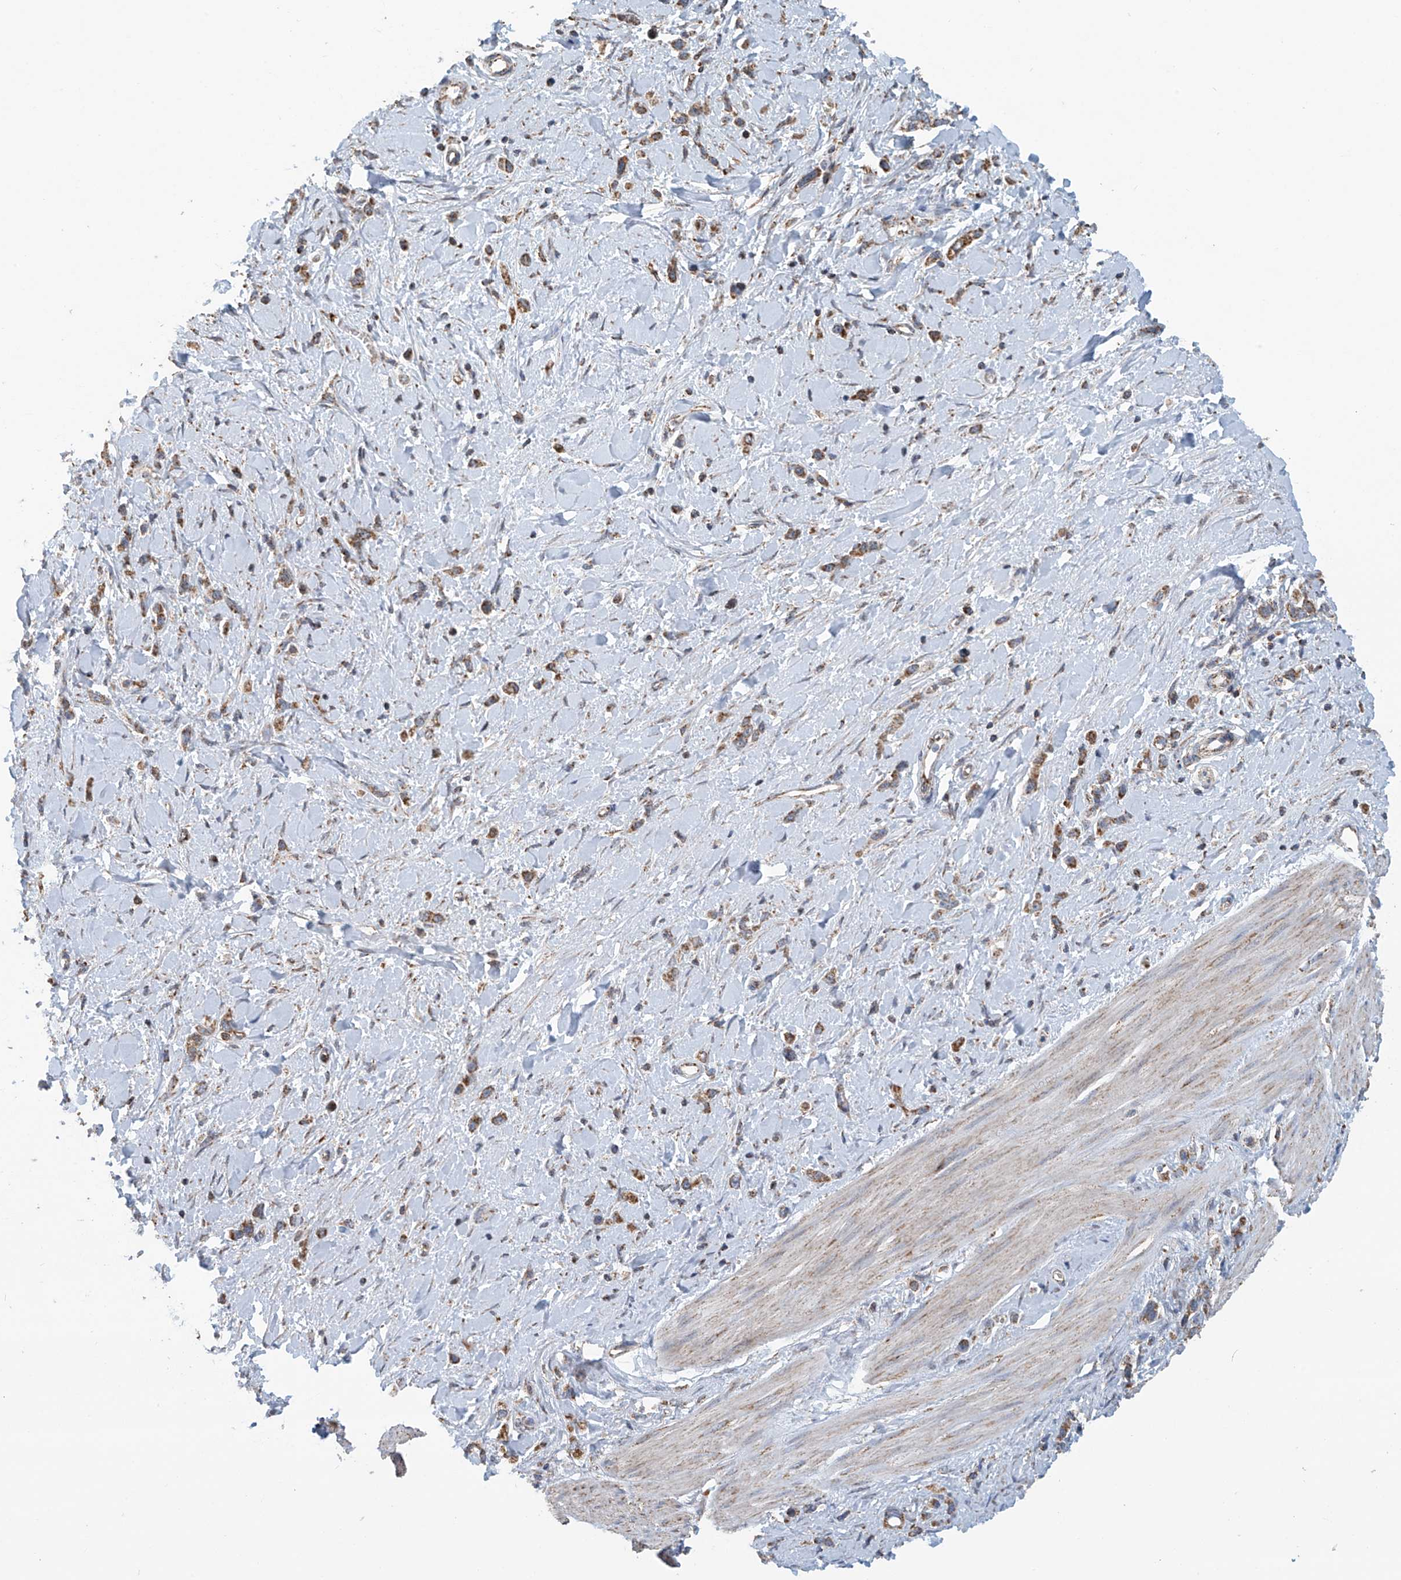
{"staining": {"intensity": "moderate", "quantity": ">75%", "location": "cytoplasmic/membranous"}, "tissue": "stomach cancer", "cell_type": "Tumor cells", "image_type": "cancer", "snomed": [{"axis": "morphology", "description": "Normal tissue, NOS"}, {"axis": "morphology", "description": "Adenocarcinoma, NOS"}, {"axis": "topography", "description": "Stomach, upper"}, {"axis": "topography", "description": "Stomach"}], "caption": "Stomach cancer (adenocarcinoma) stained with DAB (3,3'-diaminobenzidine) immunohistochemistry displays medium levels of moderate cytoplasmic/membranous expression in about >75% of tumor cells.", "gene": "COMMD1", "patient": {"sex": "female", "age": 65}}